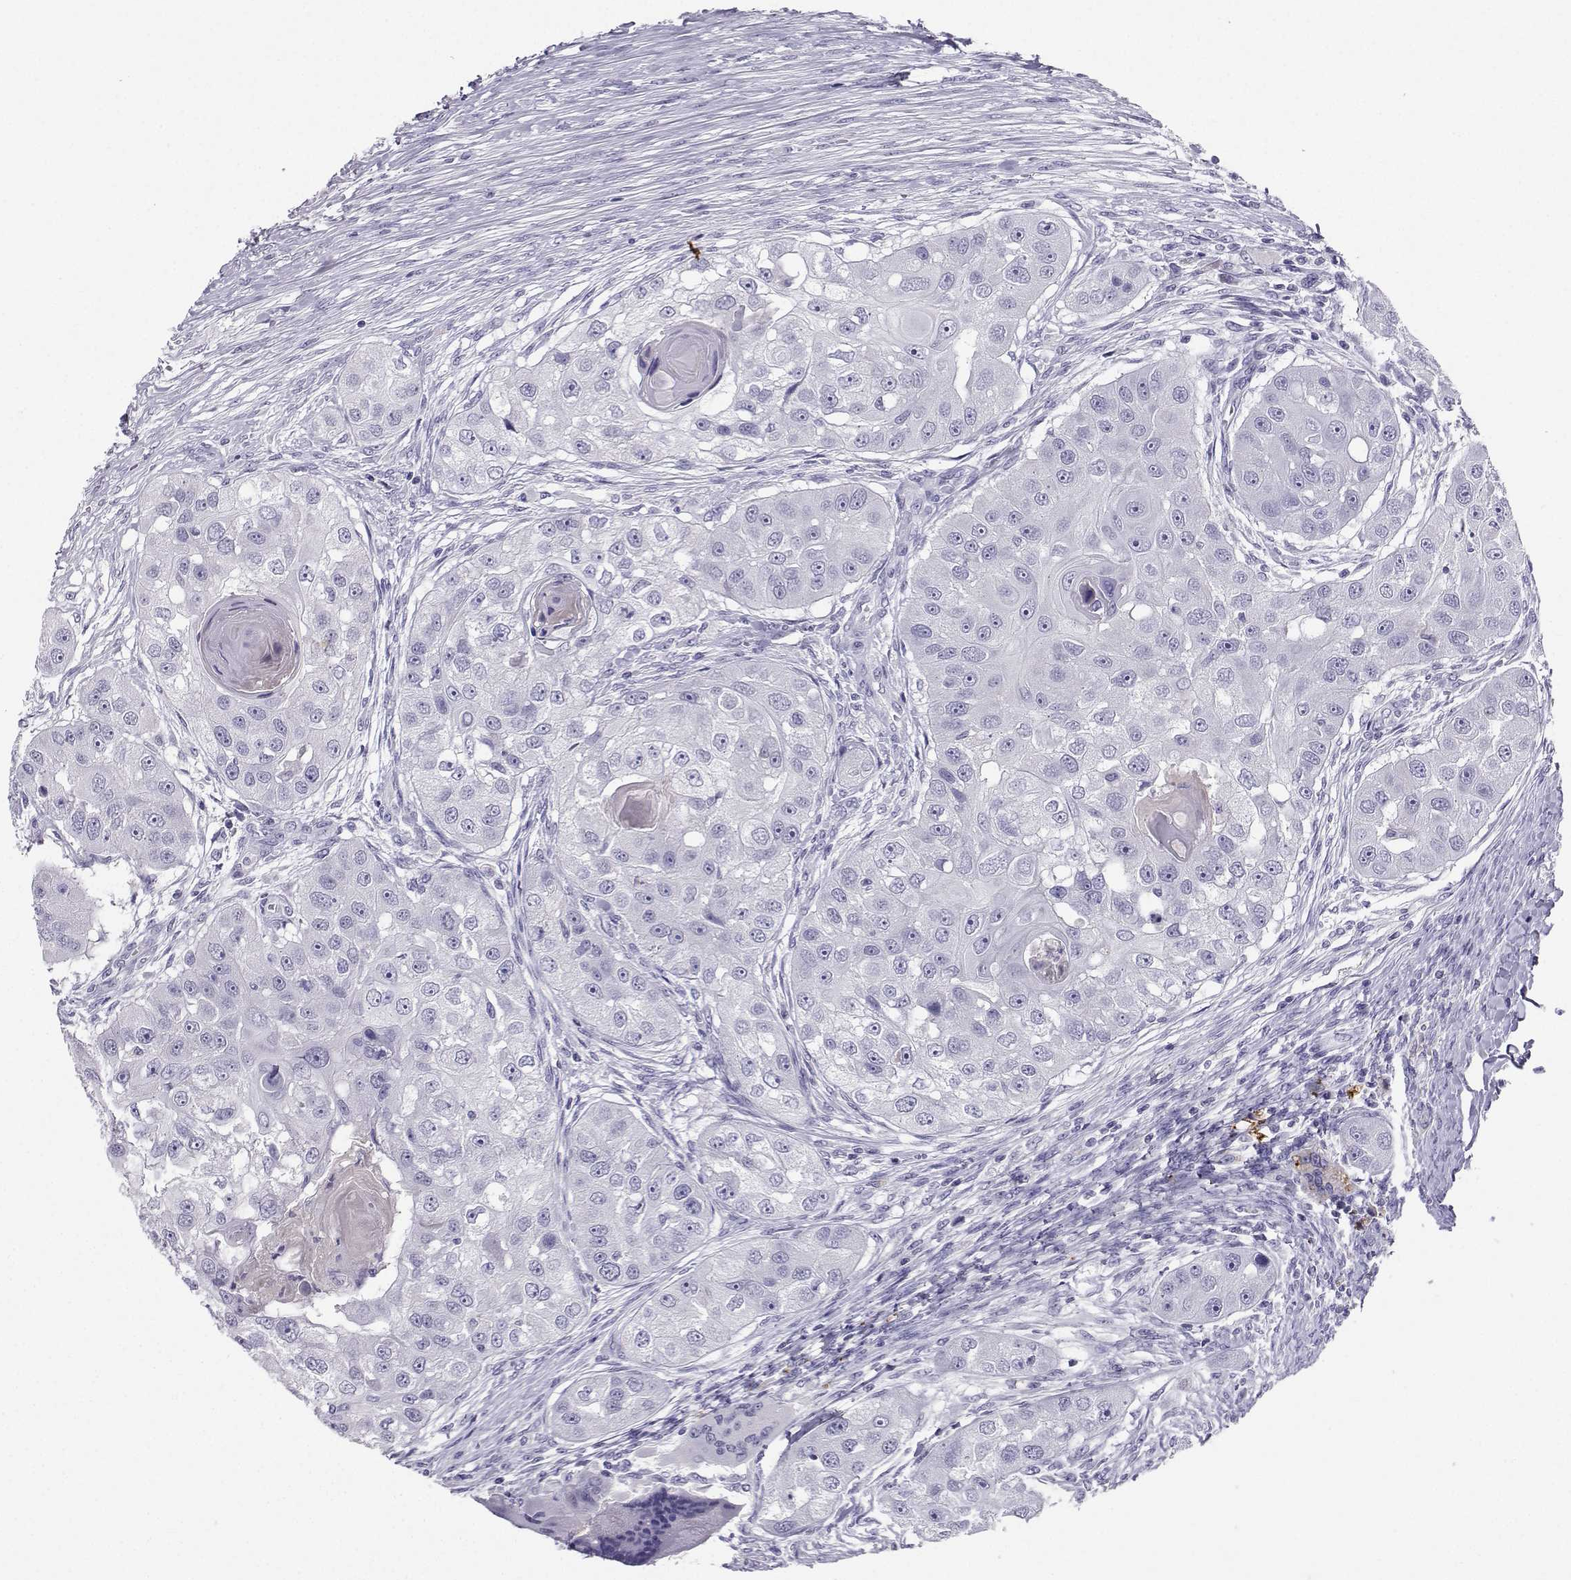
{"staining": {"intensity": "negative", "quantity": "none", "location": "none"}, "tissue": "head and neck cancer", "cell_type": "Tumor cells", "image_type": "cancer", "snomed": [{"axis": "morphology", "description": "Squamous cell carcinoma, NOS"}, {"axis": "topography", "description": "Head-Neck"}], "caption": "Tumor cells are negative for brown protein staining in squamous cell carcinoma (head and neck).", "gene": "GRIK4", "patient": {"sex": "male", "age": 51}}